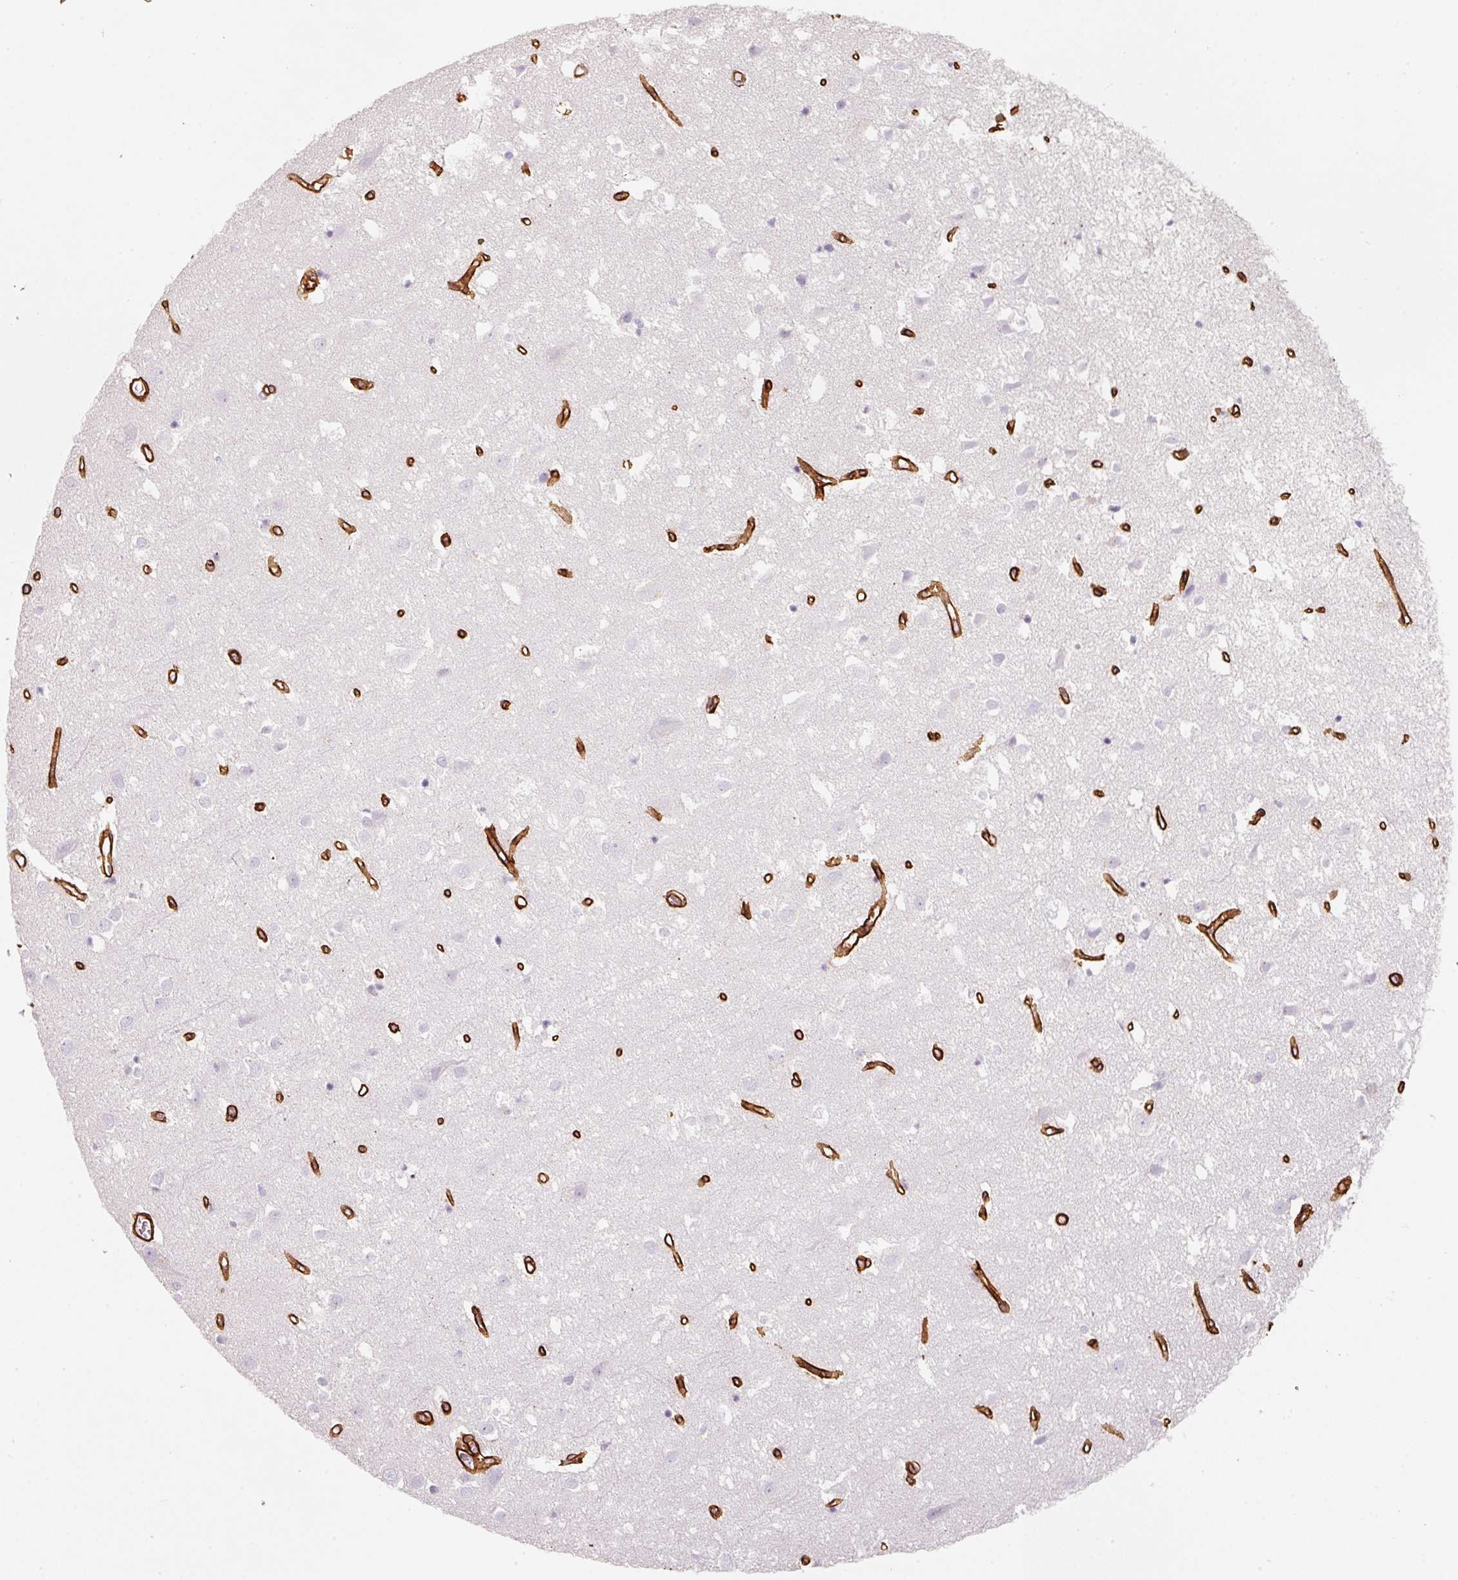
{"staining": {"intensity": "strong", "quantity": ">75%", "location": "cytoplasmic/membranous"}, "tissue": "cerebral cortex", "cell_type": "Endothelial cells", "image_type": "normal", "snomed": [{"axis": "morphology", "description": "Normal tissue, NOS"}, {"axis": "topography", "description": "Cerebral cortex"}], "caption": "Cerebral cortex stained with immunohistochemistry (IHC) reveals strong cytoplasmic/membranous positivity in about >75% of endothelial cells. (DAB (3,3'-diaminobenzidine) IHC, brown staining for protein, blue staining for nuclei).", "gene": "LOXL4", "patient": {"sex": "male", "age": 70}}